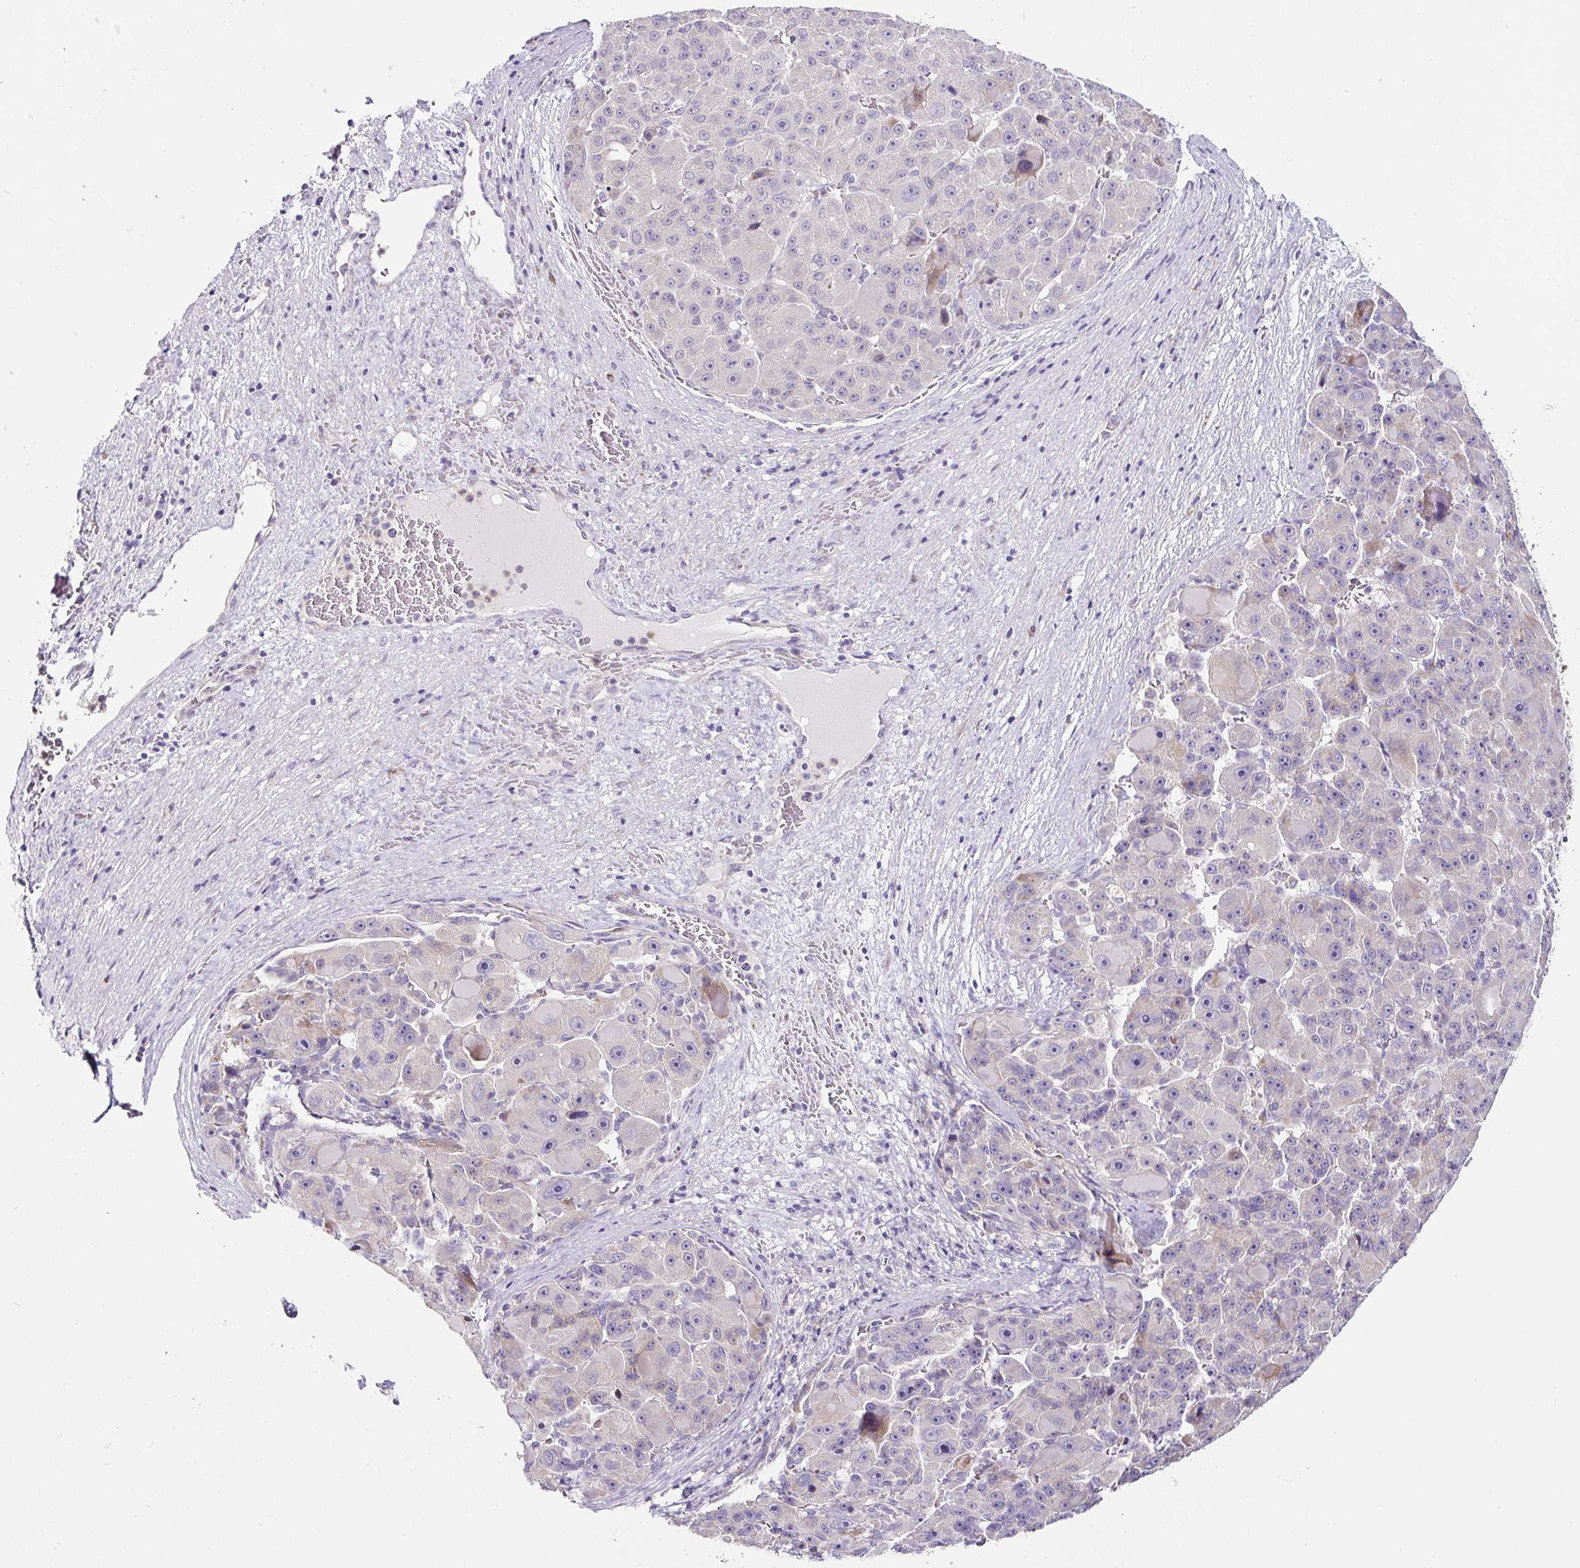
{"staining": {"intensity": "negative", "quantity": "none", "location": "none"}, "tissue": "liver cancer", "cell_type": "Tumor cells", "image_type": "cancer", "snomed": [{"axis": "morphology", "description": "Carcinoma, Hepatocellular, NOS"}, {"axis": "topography", "description": "Liver"}], "caption": "Immunohistochemistry (IHC) micrograph of liver hepatocellular carcinoma stained for a protein (brown), which demonstrates no positivity in tumor cells.", "gene": "HPS4", "patient": {"sex": "male", "age": 76}}